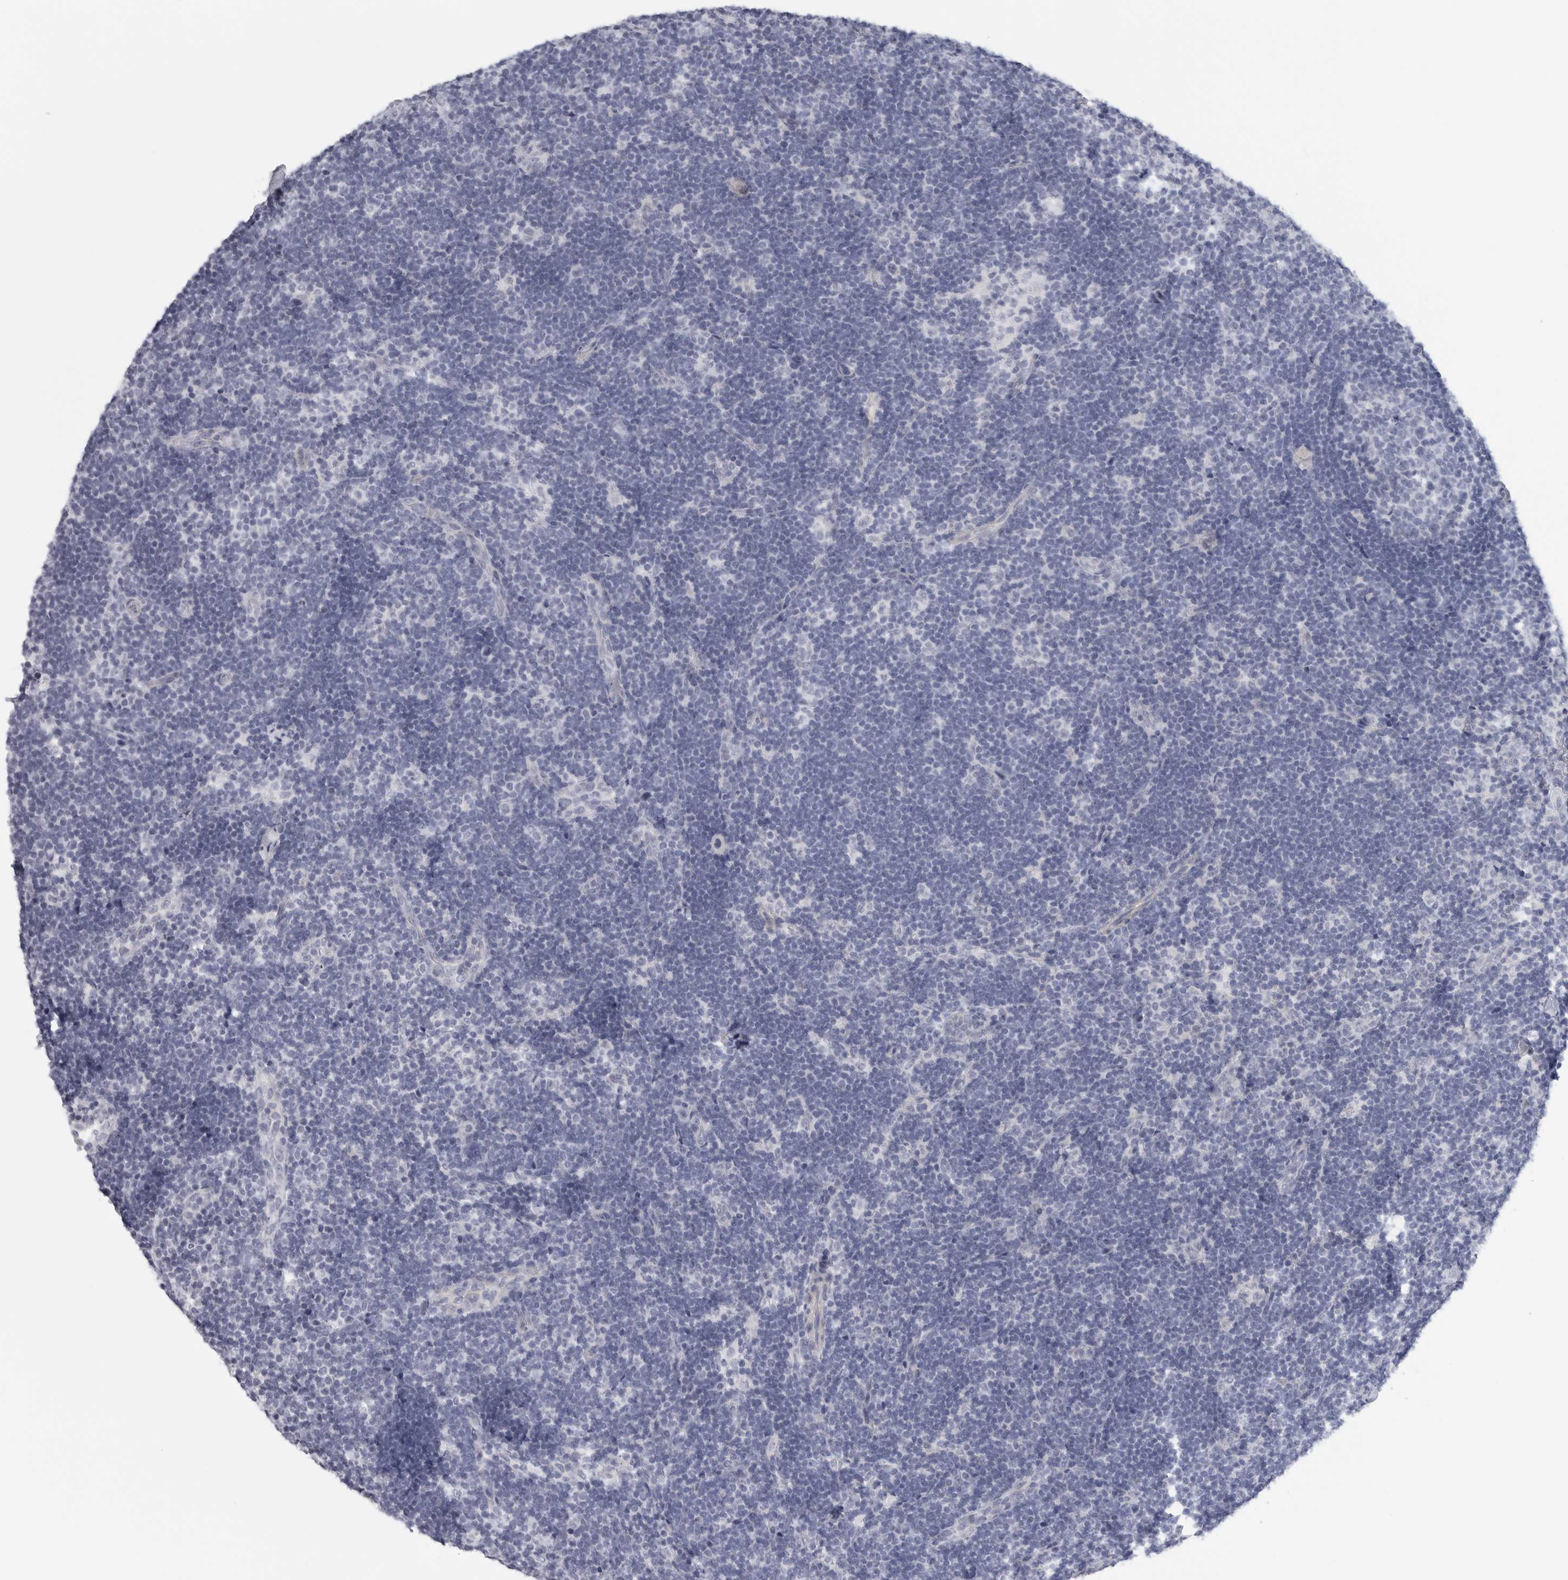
{"staining": {"intensity": "negative", "quantity": "none", "location": "none"}, "tissue": "lymph node", "cell_type": "Germinal center cells", "image_type": "normal", "snomed": [{"axis": "morphology", "description": "Normal tissue, NOS"}, {"axis": "topography", "description": "Lymph node"}], "caption": "IHC of benign human lymph node reveals no expression in germinal center cells. Brightfield microscopy of IHC stained with DAB (brown) and hematoxylin (blue), captured at high magnification.", "gene": "TNR", "patient": {"sex": "female", "age": 22}}